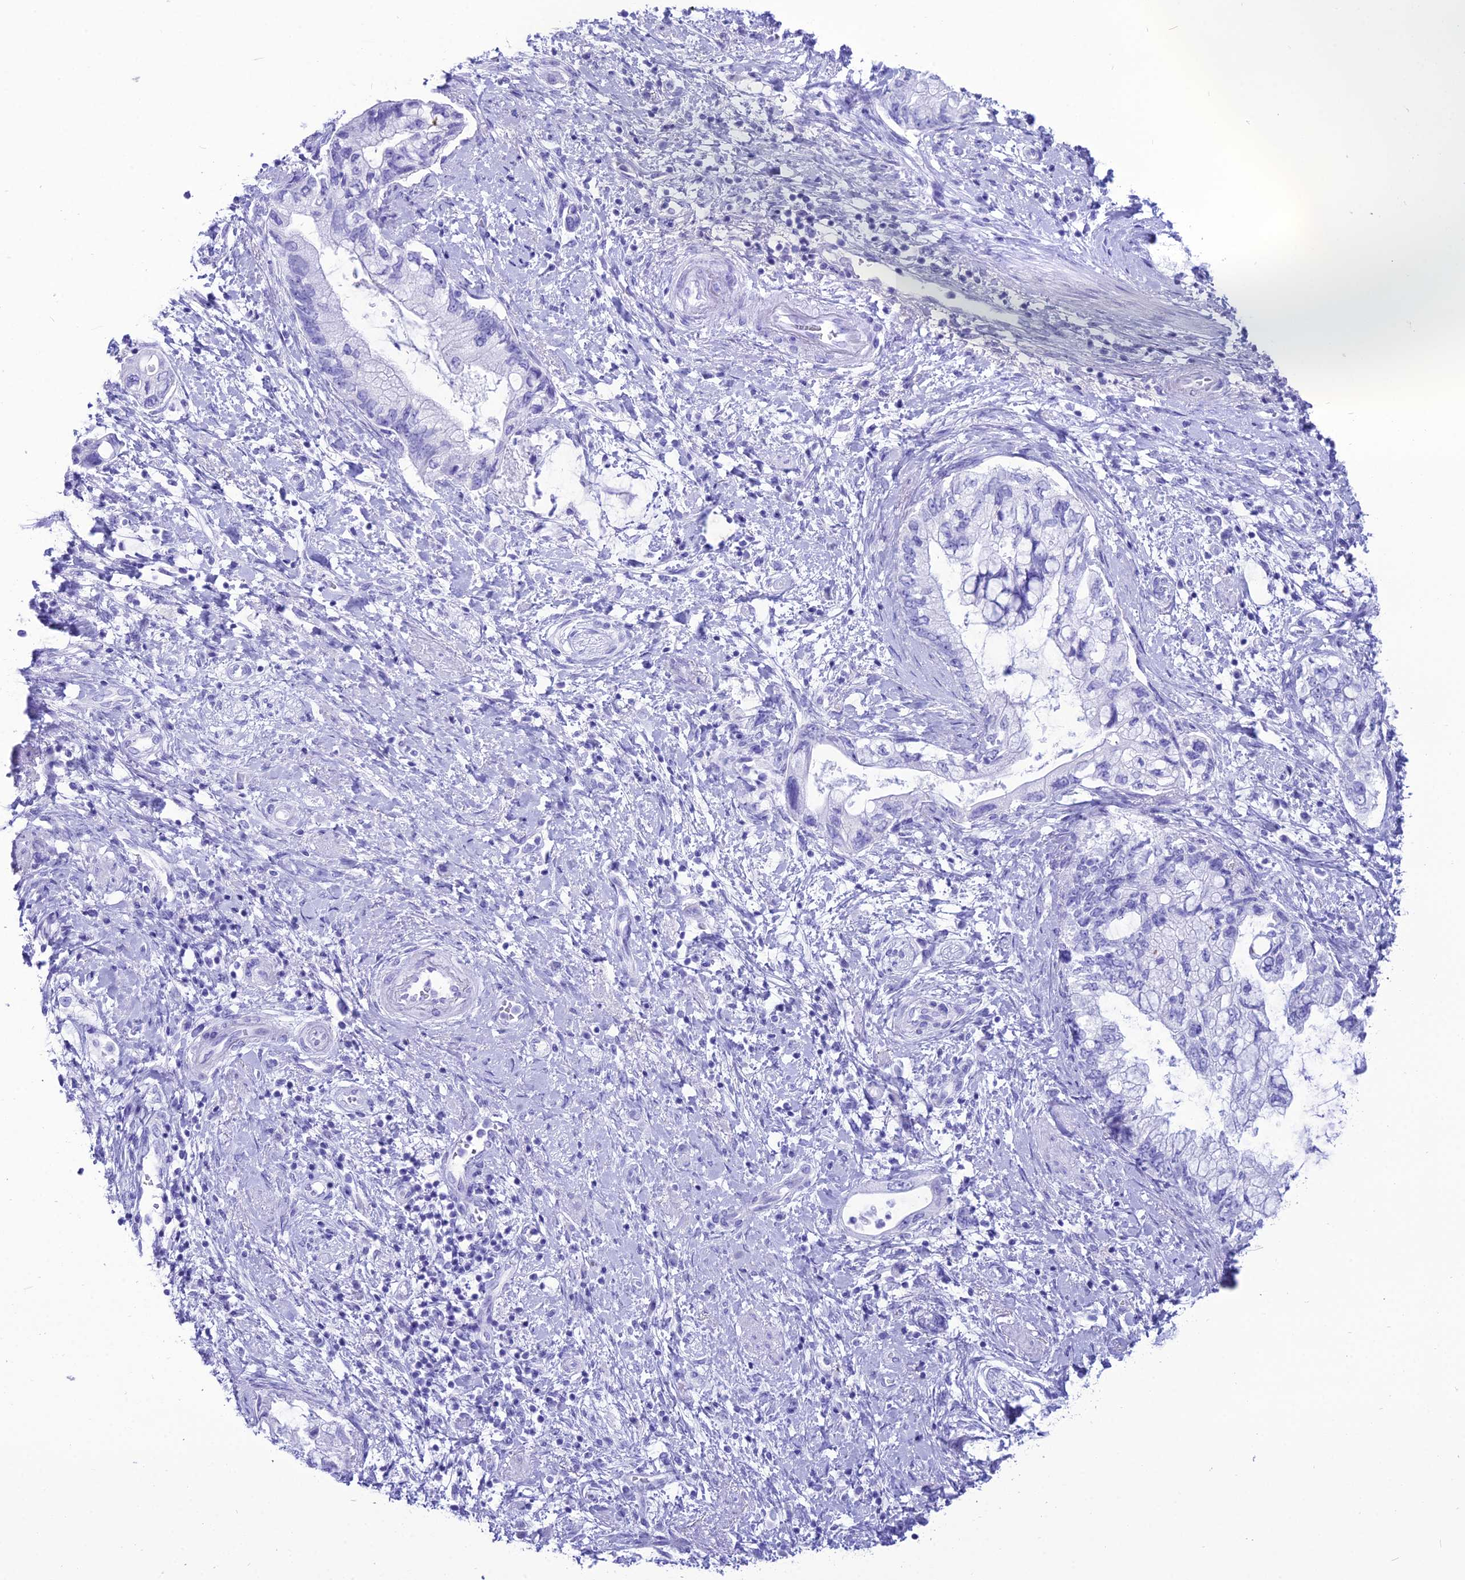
{"staining": {"intensity": "negative", "quantity": "none", "location": "none"}, "tissue": "pancreatic cancer", "cell_type": "Tumor cells", "image_type": "cancer", "snomed": [{"axis": "morphology", "description": "Adenocarcinoma, NOS"}, {"axis": "topography", "description": "Pancreas"}], "caption": "High power microscopy image of an immunohistochemistry (IHC) image of adenocarcinoma (pancreatic), revealing no significant expression in tumor cells.", "gene": "PNMA5", "patient": {"sex": "female", "age": 73}}